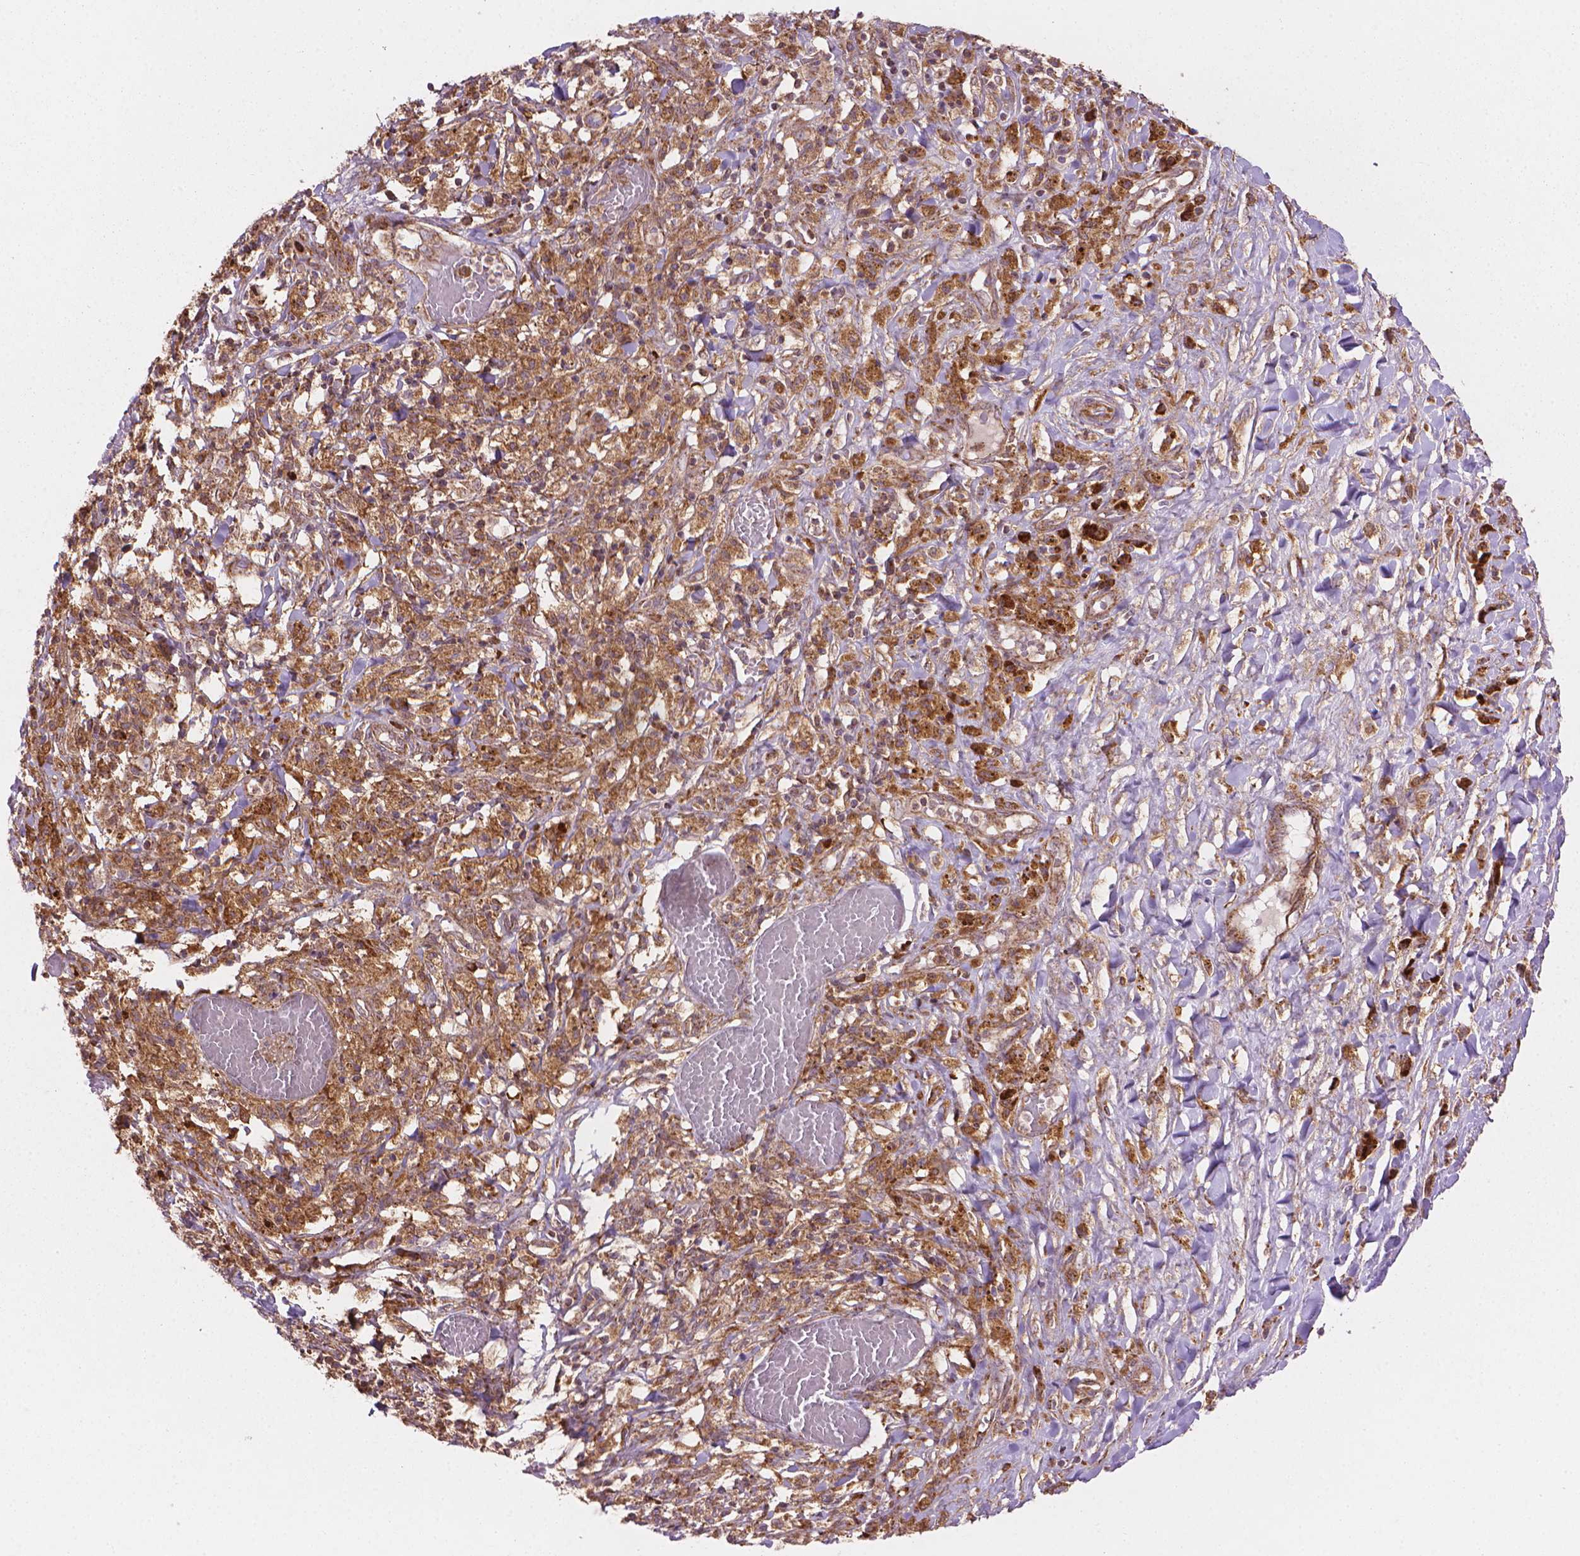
{"staining": {"intensity": "moderate", "quantity": ">75%", "location": "cytoplasmic/membranous"}, "tissue": "melanoma", "cell_type": "Tumor cells", "image_type": "cancer", "snomed": [{"axis": "morphology", "description": "Malignant melanoma, NOS"}, {"axis": "topography", "description": "Skin"}], "caption": "IHC of malignant melanoma displays medium levels of moderate cytoplasmic/membranous positivity in about >75% of tumor cells.", "gene": "VARS2", "patient": {"sex": "female", "age": 91}}